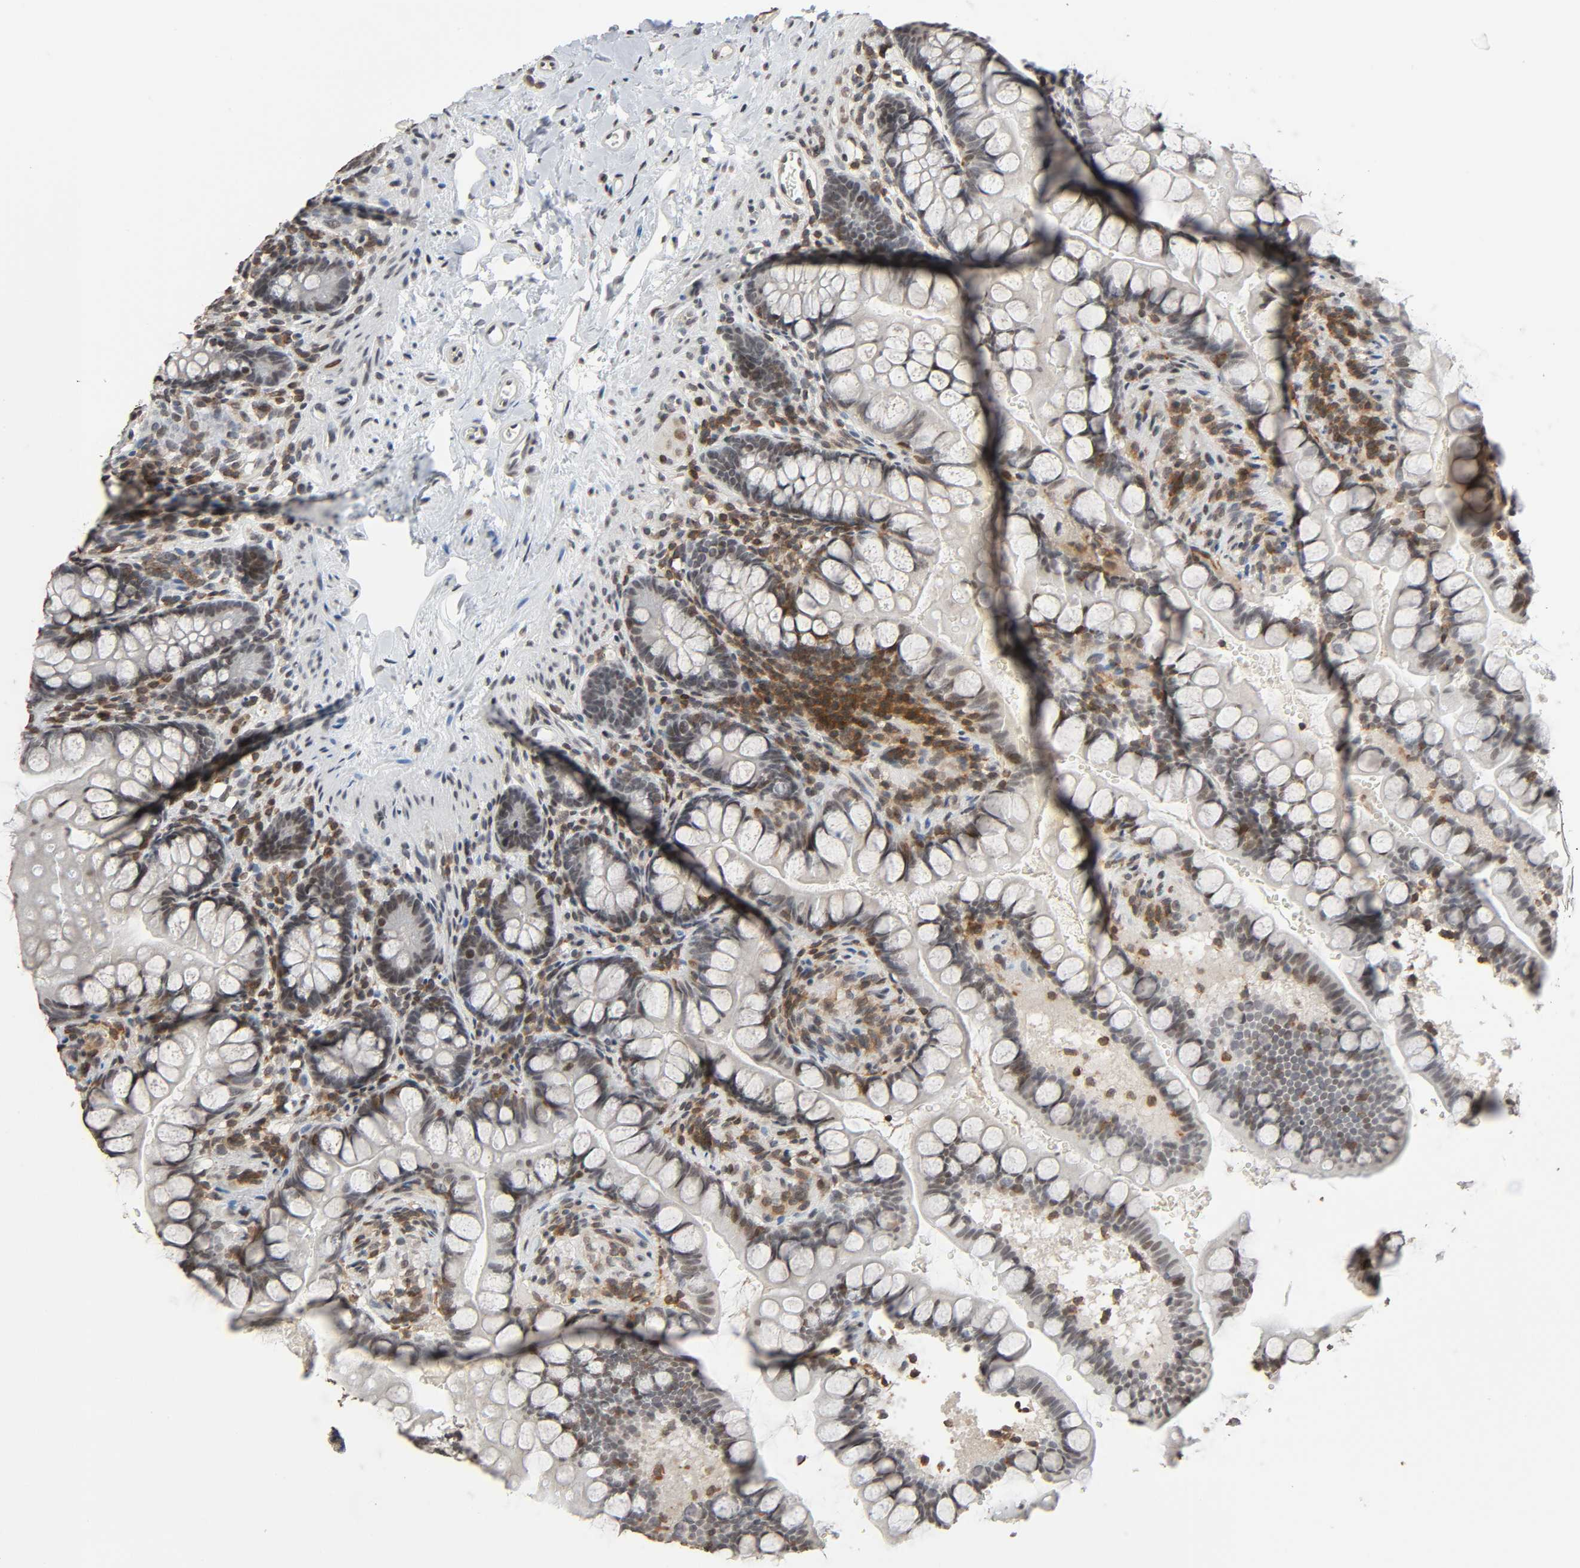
{"staining": {"intensity": "negative", "quantity": "none", "location": "none"}, "tissue": "small intestine", "cell_type": "Glandular cells", "image_type": "normal", "snomed": [{"axis": "morphology", "description": "Normal tissue, NOS"}, {"axis": "topography", "description": "Small intestine"}], "caption": "DAB immunohistochemical staining of normal human small intestine demonstrates no significant positivity in glandular cells. (DAB (3,3'-diaminobenzidine) immunohistochemistry visualized using brightfield microscopy, high magnification).", "gene": "STK4", "patient": {"sex": "female", "age": 58}}